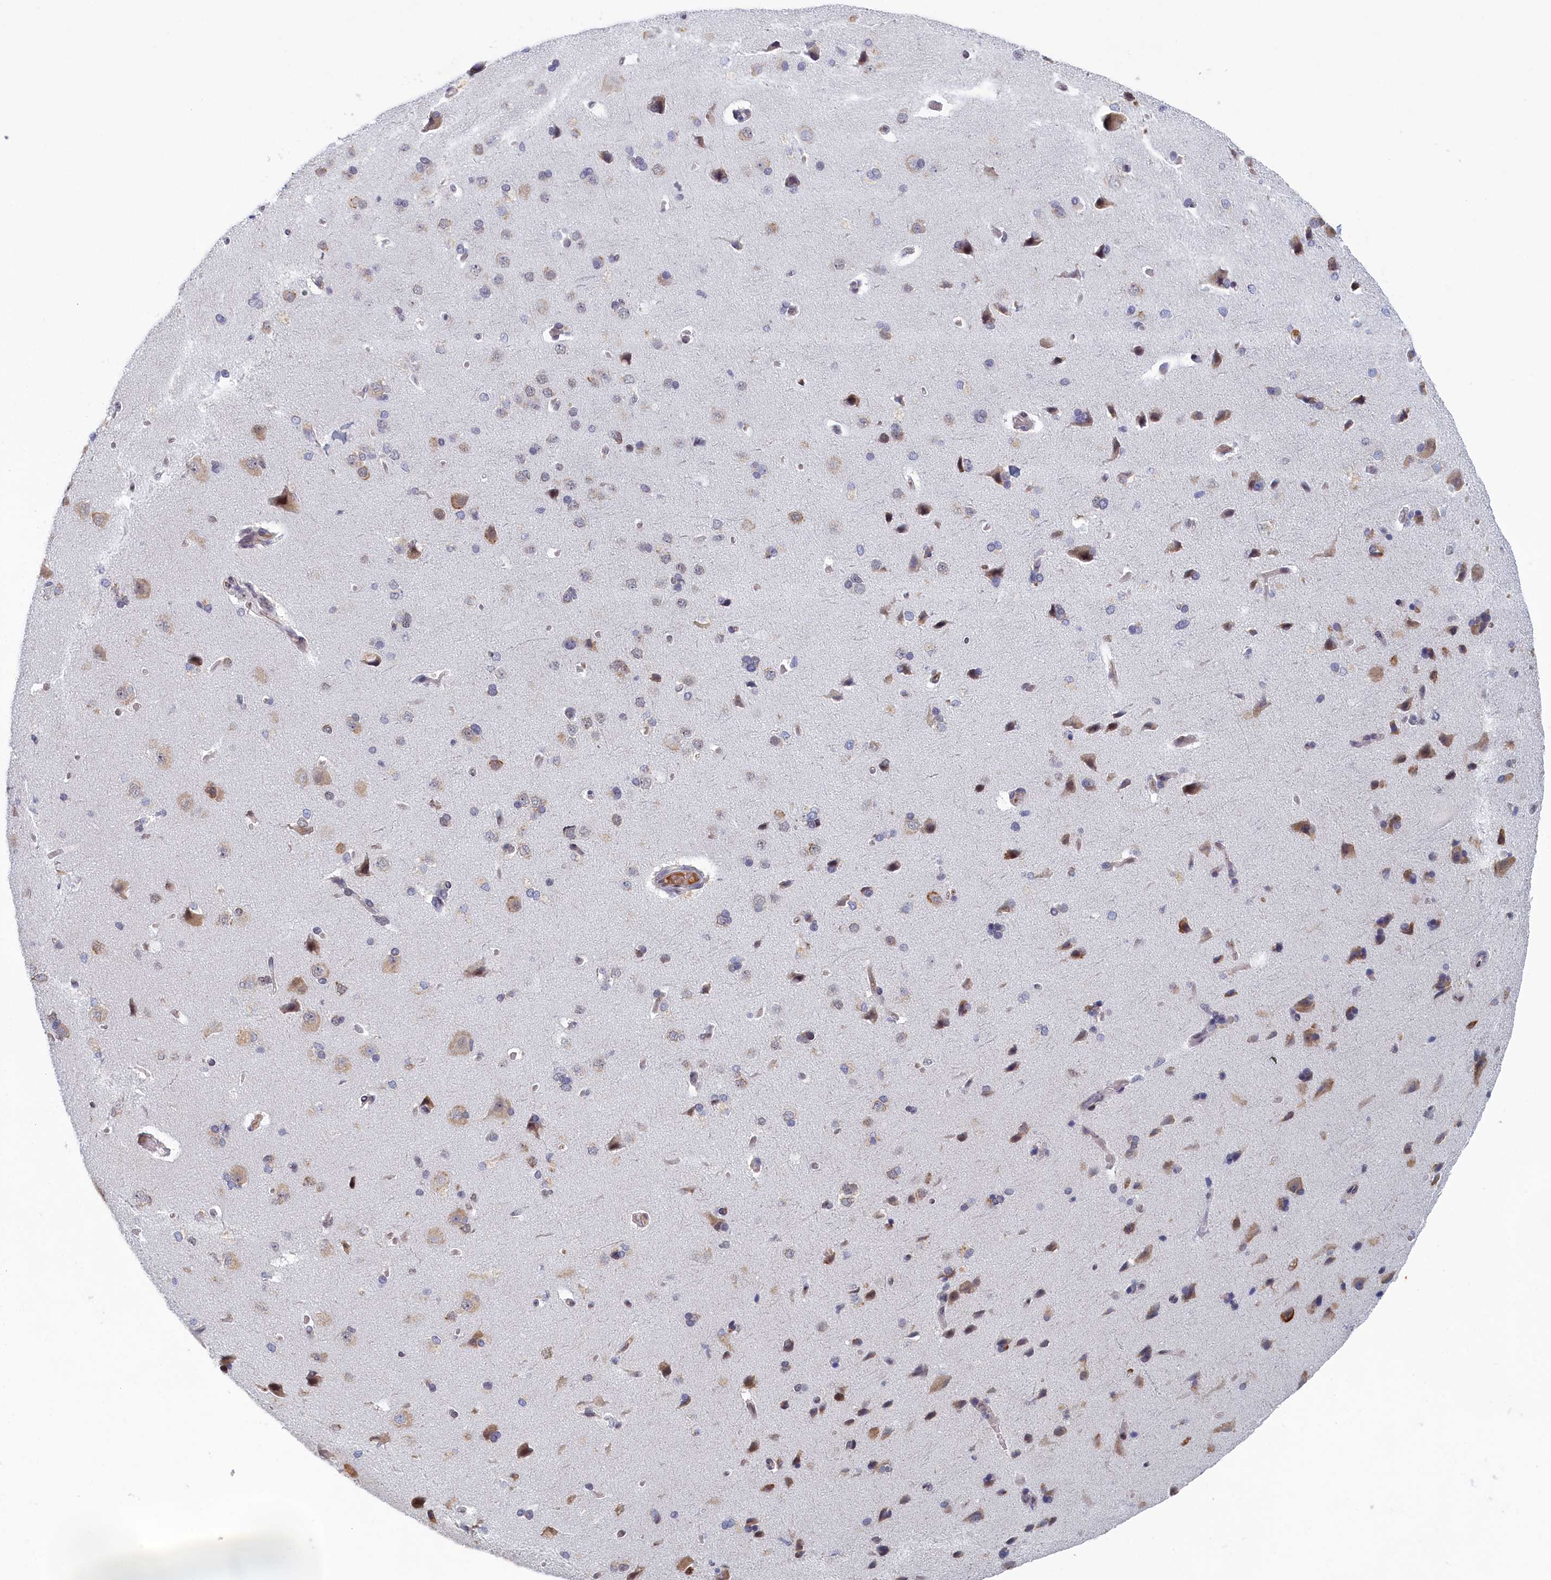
{"staining": {"intensity": "negative", "quantity": "none", "location": "none"}, "tissue": "cerebral cortex", "cell_type": "Endothelial cells", "image_type": "normal", "snomed": [{"axis": "morphology", "description": "Normal tissue, NOS"}, {"axis": "topography", "description": "Cerebral cortex"}], "caption": "Unremarkable cerebral cortex was stained to show a protein in brown. There is no significant staining in endothelial cells. Nuclei are stained in blue.", "gene": "DNAJC17", "patient": {"sex": "male", "age": 62}}